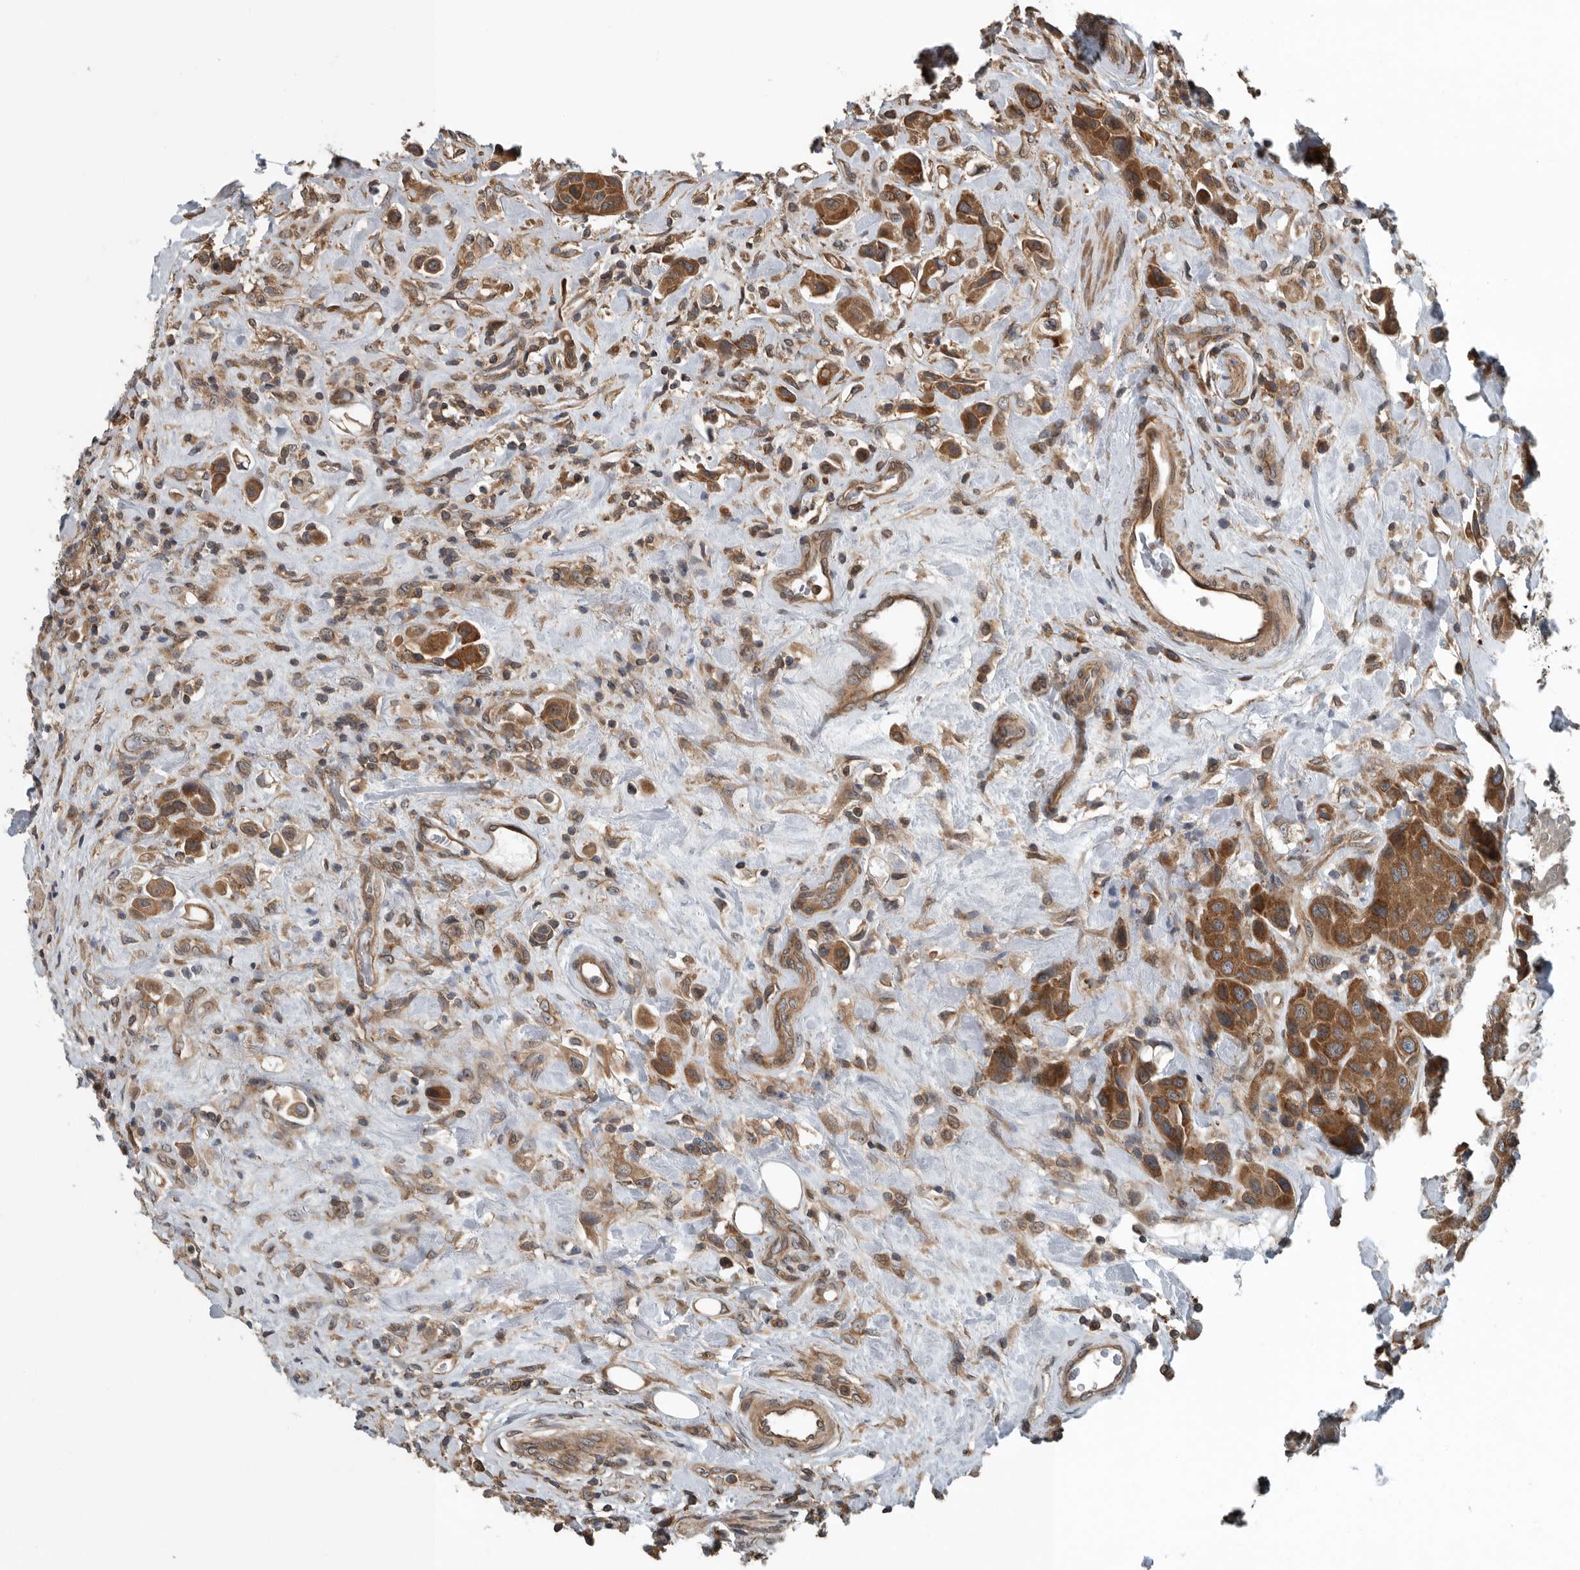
{"staining": {"intensity": "strong", "quantity": ">75%", "location": "cytoplasmic/membranous"}, "tissue": "urothelial cancer", "cell_type": "Tumor cells", "image_type": "cancer", "snomed": [{"axis": "morphology", "description": "Urothelial carcinoma, High grade"}, {"axis": "topography", "description": "Urinary bladder"}], "caption": "Immunohistochemistry histopathology image of neoplastic tissue: human urothelial cancer stained using immunohistochemistry (IHC) exhibits high levels of strong protein expression localized specifically in the cytoplasmic/membranous of tumor cells, appearing as a cytoplasmic/membranous brown color.", "gene": "AMFR", "patient": {"sex": "male", "age": 50}}